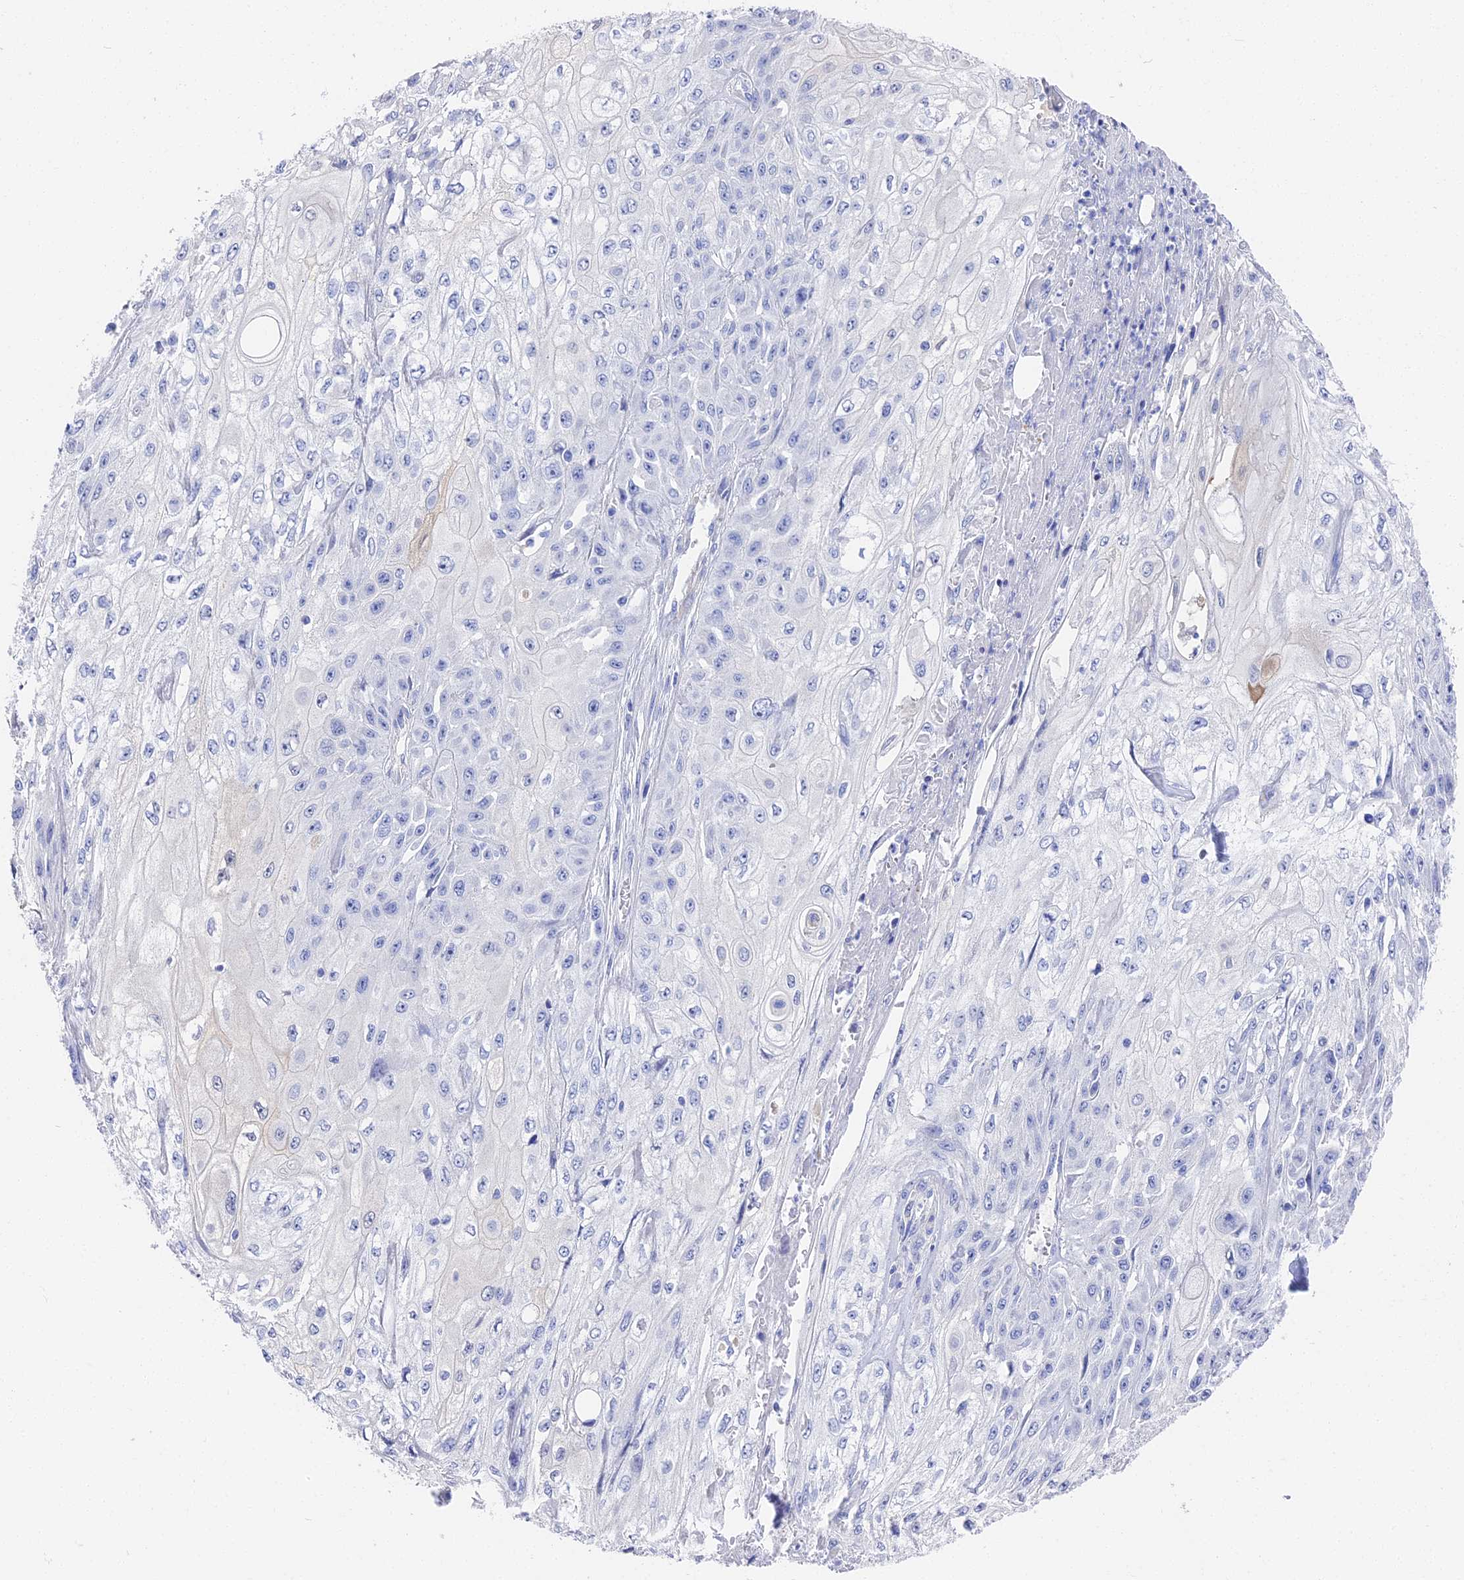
{"staining": {"intensity": "negative", "quantity": "none", "location": "none"}, "tissue": "skin cancer", "cell_type": "Tumor cells", "image_type": "cancer", "snomed": [{"axis": "morphology", "description": "Squamous cell carcinoma, NOS"}, {"axis": "morphology", "description": "Squamous cell carcinoma, metastatic, NOS"}, {"axis": "topography", "description": "Skin"}, {"axis": "topography", "description": "Lymph node"}], "caption": "Immunohistochemistry (IHC) histopathology image of neoplastic tissue: squamous cell carcinoma (skin) stained with DAB reveals no significant protein staining in tumor cells.", "gene": "VPS33B", "patient": {"sex": "male", "age": 75}}